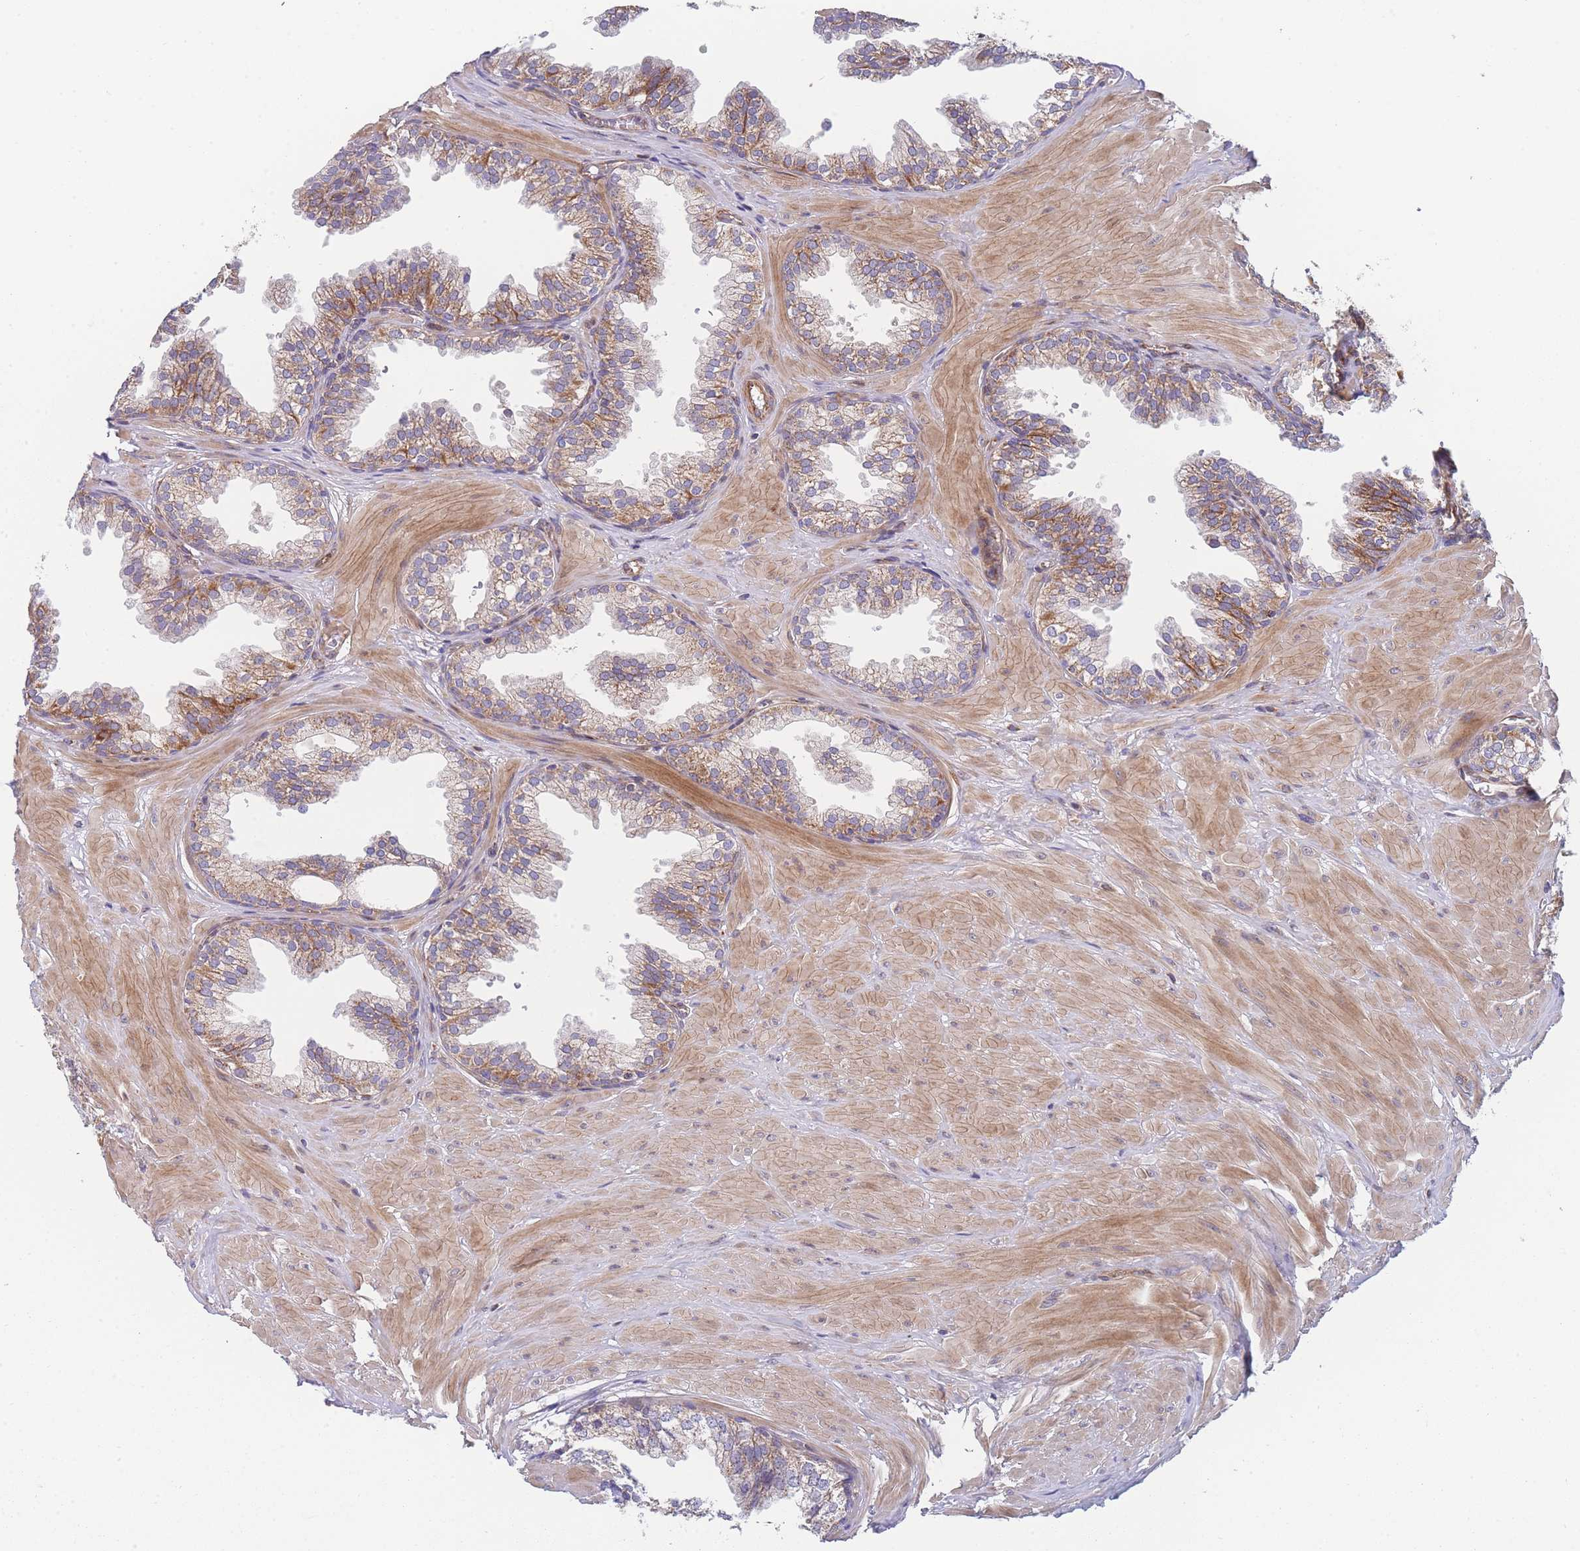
{"staining": {"intensity": "moderate", "quantity": "25%-75%", "location": "cytoplasmic/membranous"}, "tissue": "prostate", "cell_type": "Glandular cells", "image_type": "normal", "snomed": [{"axis": "morphology", "description": "Normal tissue, NOS"}, {"axis": "topography", "description": "Prostate"}, {"axis": "topography", "description": "Peripheral nerve tissue"}], "caption": "Immunohistochemistry (IHC) image of benign prostate: prostate stained using IHC reveals medium levels of moderate protein expression localized specifically in the cytoplasmic/membranous of glandular cells, appearing as a cytoplasmic/membranous brown color.", "gene": "MTRES1", "patient": {"sex": "male", "age": 55}}